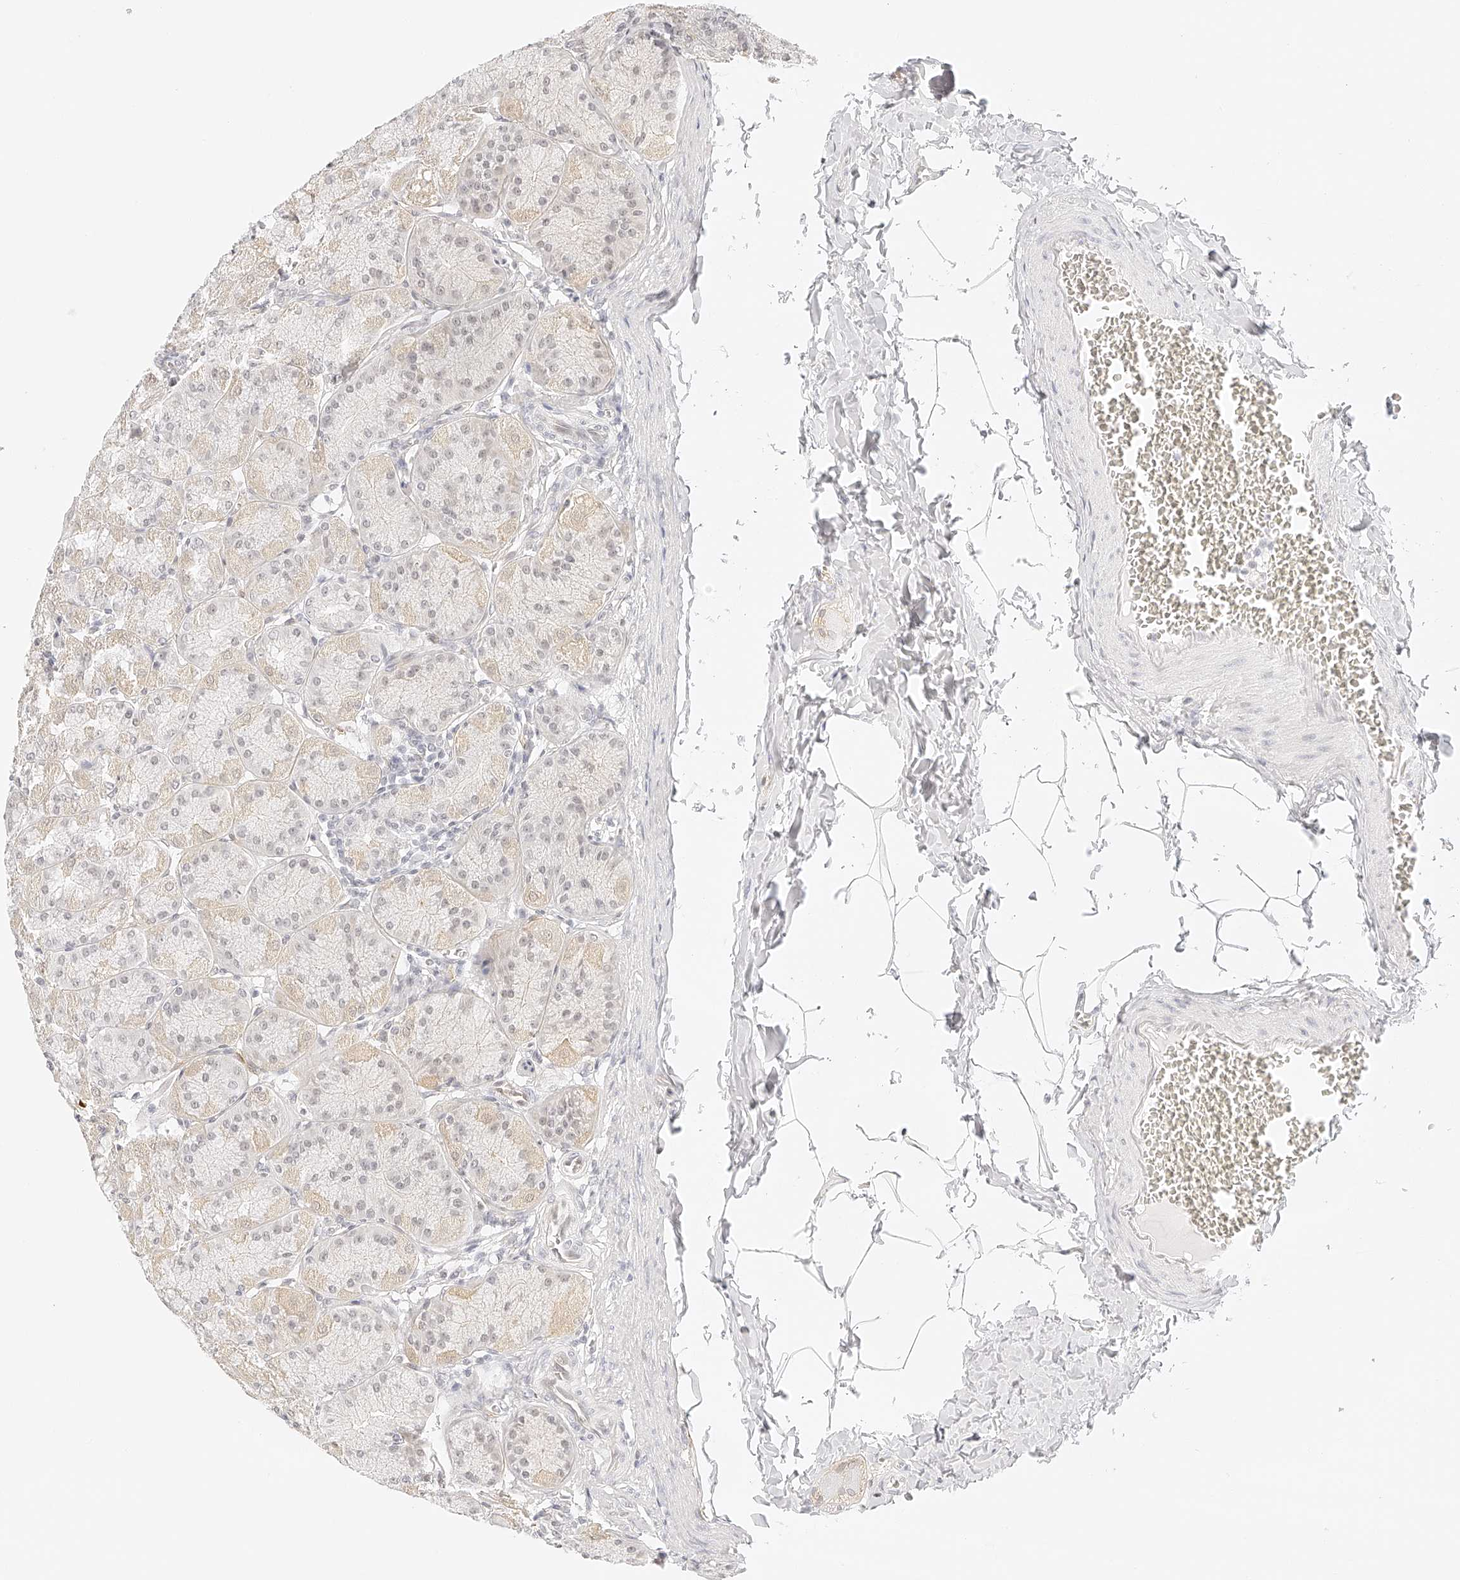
{"staining": {"intensity": "moderate", "quantity": "25%-75%", "location": "cytoplasmic/membranous"}, "tissue": "stomach", "cell_type": "Glandular cells", "image_type": "normal", "snomed": [{"axis": "morphology", "description": "Normal tissue, NOS"}, {"axis": "topography", "description": "Stomach"}], "caption": "Protein expression analysis of benign human stomach reveals moderate cytoplasmic/membranous staining in about 25%-75% of glandular cells.", "gene": "ZFP69", "patient": {"sex": "male", "age": 42}}